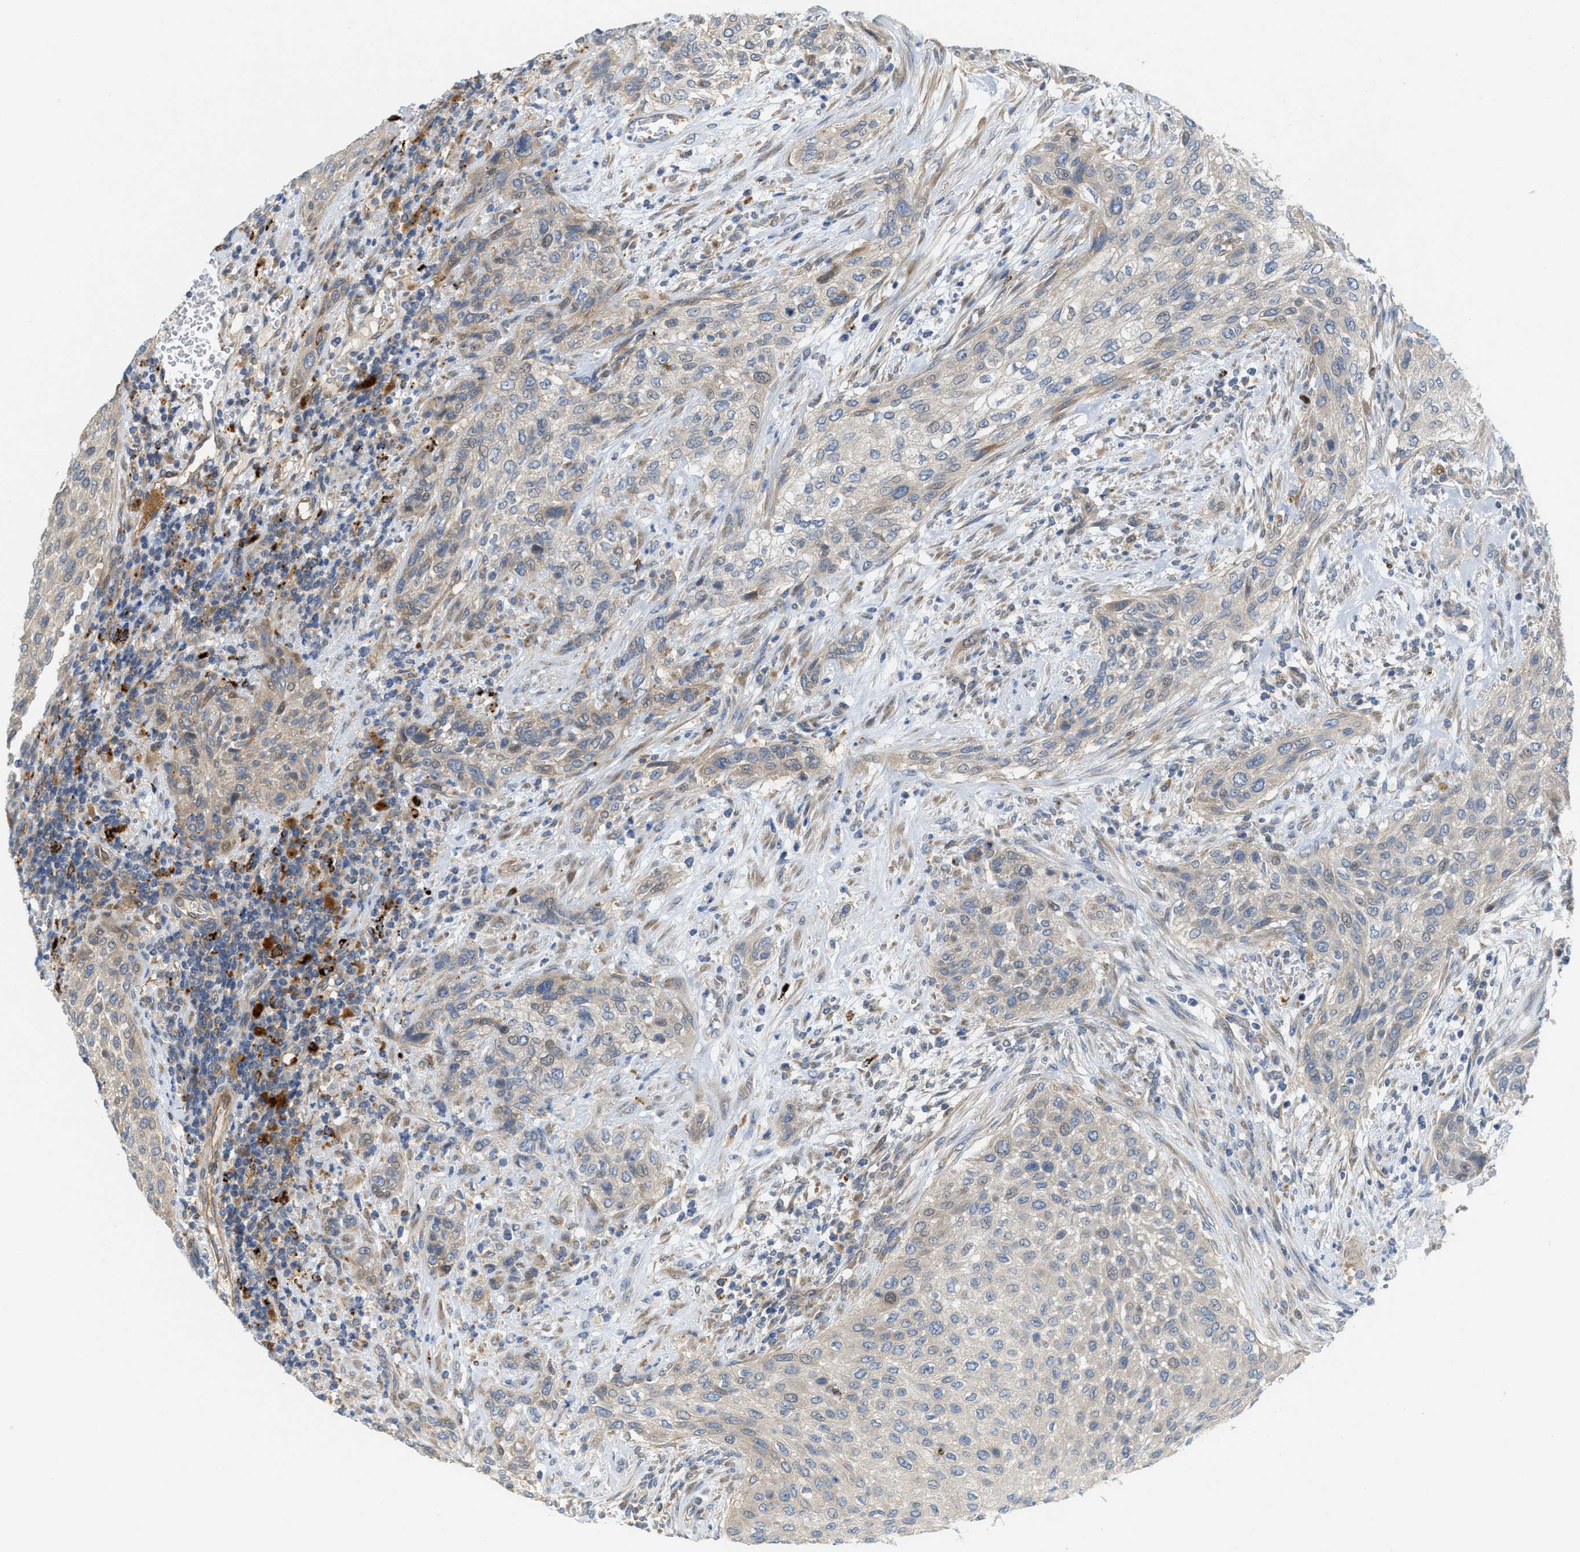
{"staining": {"intensity": "moderate", "quantity": "<25%", "location": "cytoplasmic/membranous"}, "tissue": "urothelial cancer", "cell_type": "Tumor cells", "image_type": "cancer", "snomed": [{"axis": "morphology", "description": "Urothelial carcinoma, Low grade"}, {"axis": "morphology", "description": "Urothelial carcinoma, High grade"}, {"axis": "topography", "description": "Urinary bladder"}], "caption": "Urothelial cancer stained for a protein (brown) displays moderate cytoplasmic/membranous positive positivity in about <25% of tumor cells.", "gene": "KLHDC10", "patient": {"sex": "male", "age": 35}}